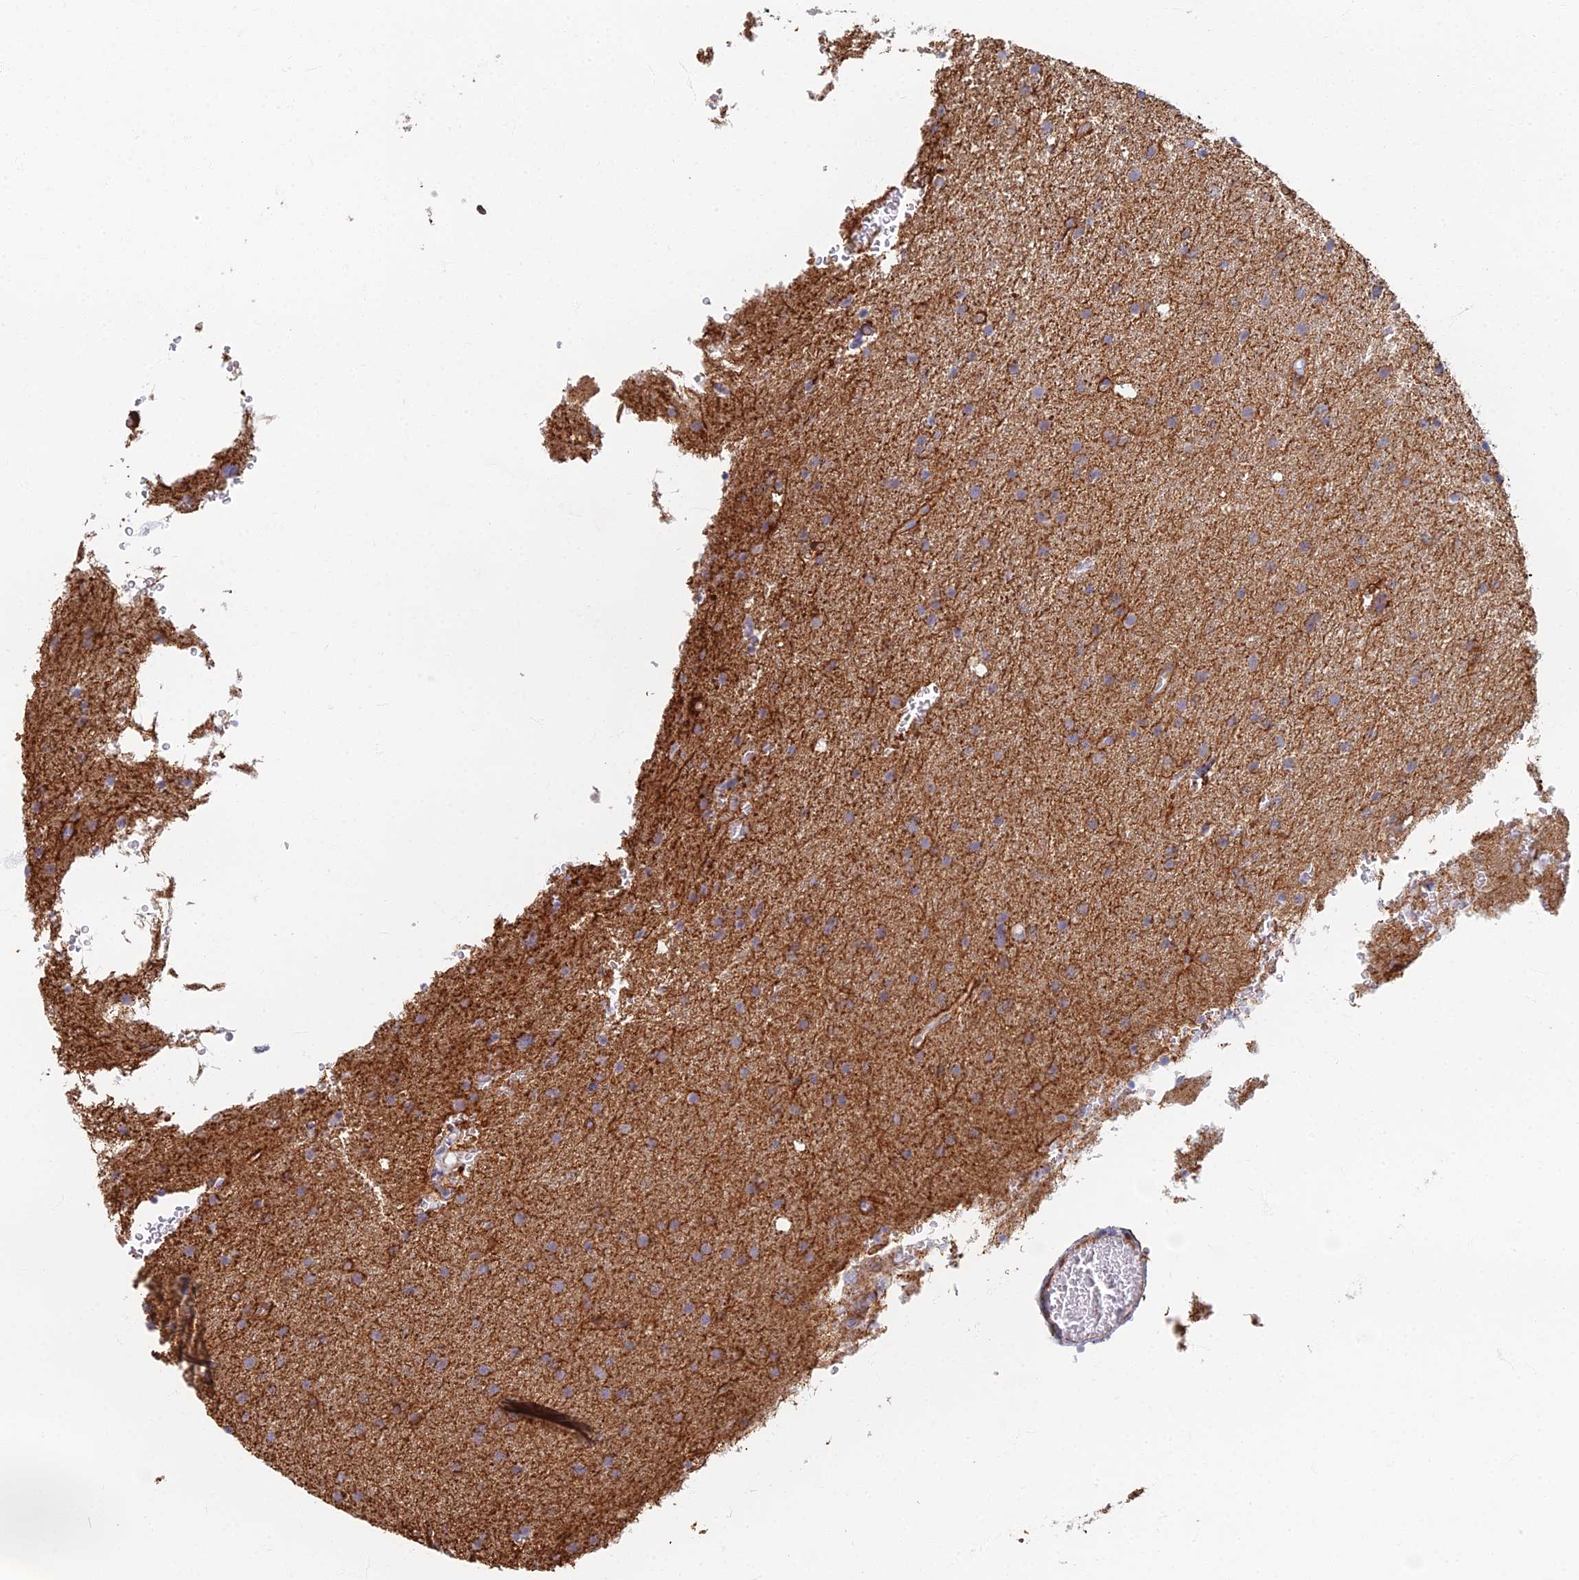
{"staining": {"intensity": "weak", "quantity": "25%-75%", "location": "cytoplasmic/membranous"}, "tissue": "glioma", "cell_type": "Tumor cells", "image_type": "cancer", "snomed": [{"axis": "morphology", "description": "Glioma, malignant, High grade"}, {"axis": "topography", "description": "Cerebral cortex"}], "caption": "Protein staining reveals weak cytoplasmic/membranous positivity in approximately 25%-75% of tumor cells in glioma.", "gene": "C15orf40", "patient": {"sex": "female", "age": 36}}